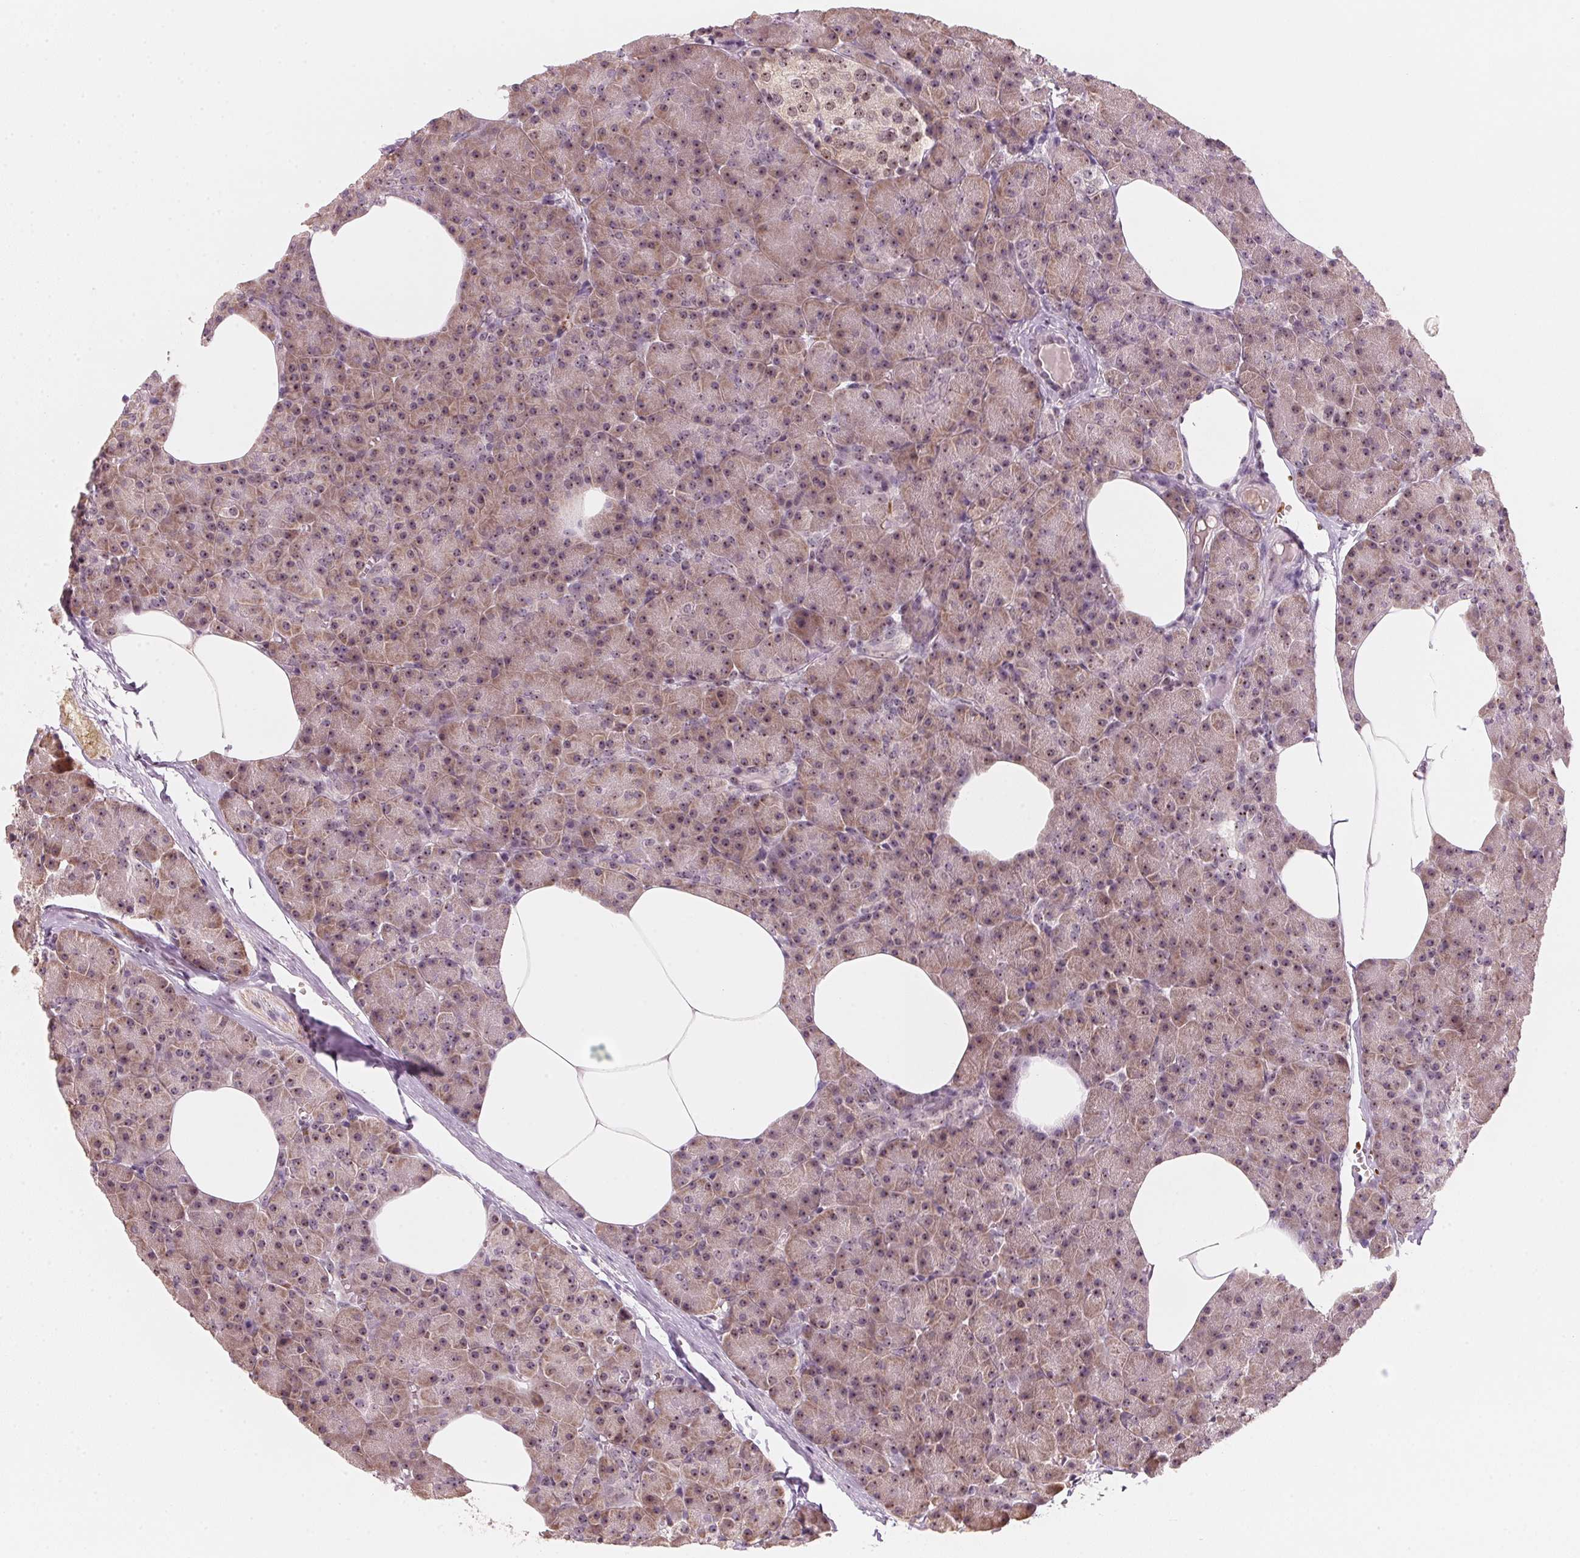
{"staining": {"intensity": "weak", "quantity": ">75%", "location": "cytoplasmic/membranous,nuclear"}, "tissue": "pancreas", "cell_type": "Exocrine glandular cells", "image_type": "normal", "snomed": [{"axis": "morphology", "description": "Normal tissue, NOS"}, {"axis": "topography", "description": "Pancreas"}], "caption": "Immunohistochemistry photomicrograph of unremarkable pancreas: human pancreas stained using IHC exhibits low levels of weak protein expression localized specifically in the cytoplasmic/membranous,nuclear of exocrine glandular cells, appearing as a cytoplasmic/membranous,nuclear brown color.", "gene": "DNTTIP2", "patient": {"sex": "female", "age": 45}}